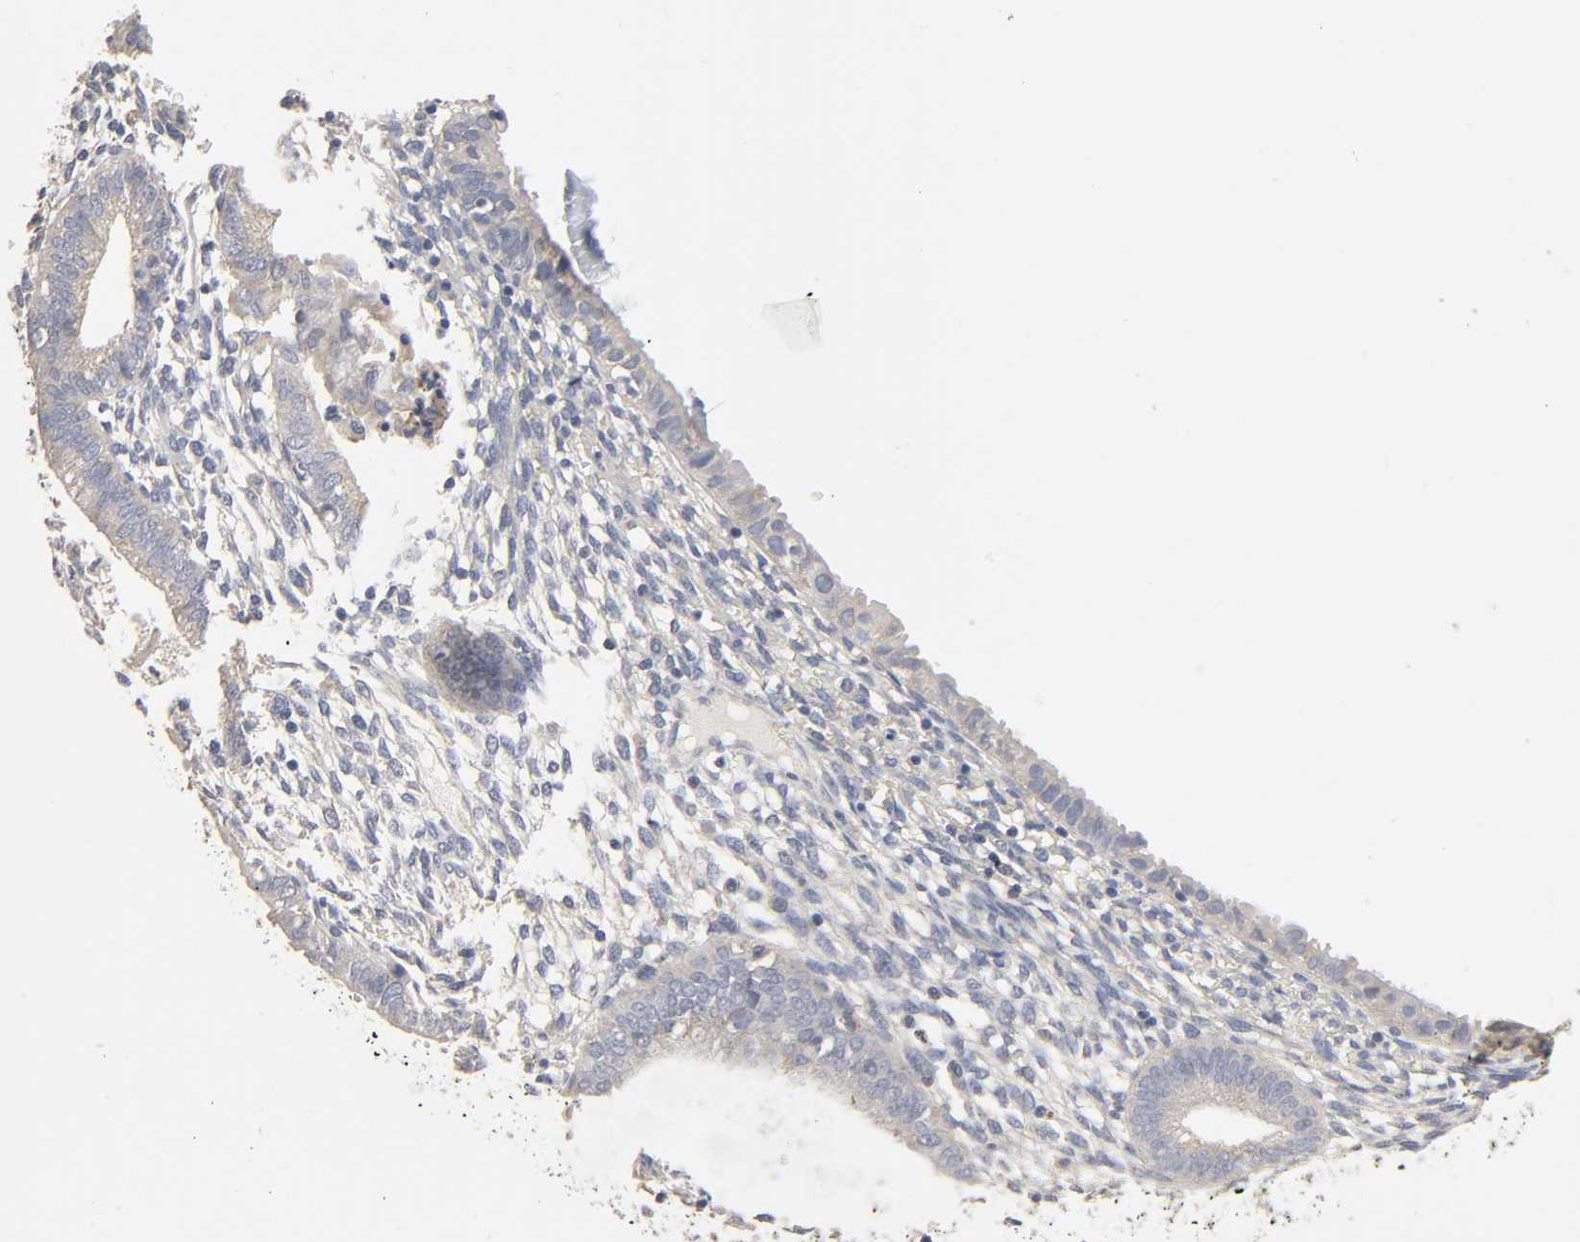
{"staining": {"intensity": "negative", "quantity": "none", "location": "none"}, "tissue": "endometrium", "cell_type": "Cells in endometrial stroma", "image_type": "normal", "snomed": [{"axis": "morphology", "description": "Normal tissue, NOS"}, {"axis": "topography", "description": "Endometrium"}], "caption": "Micrograph shows no significant protein staining in cells in endometrial stroma of benign endometrium. Nuclei are stained in blue.", "gene": "SLC10A2", "patient": {"sex": "female", "age": 61}}